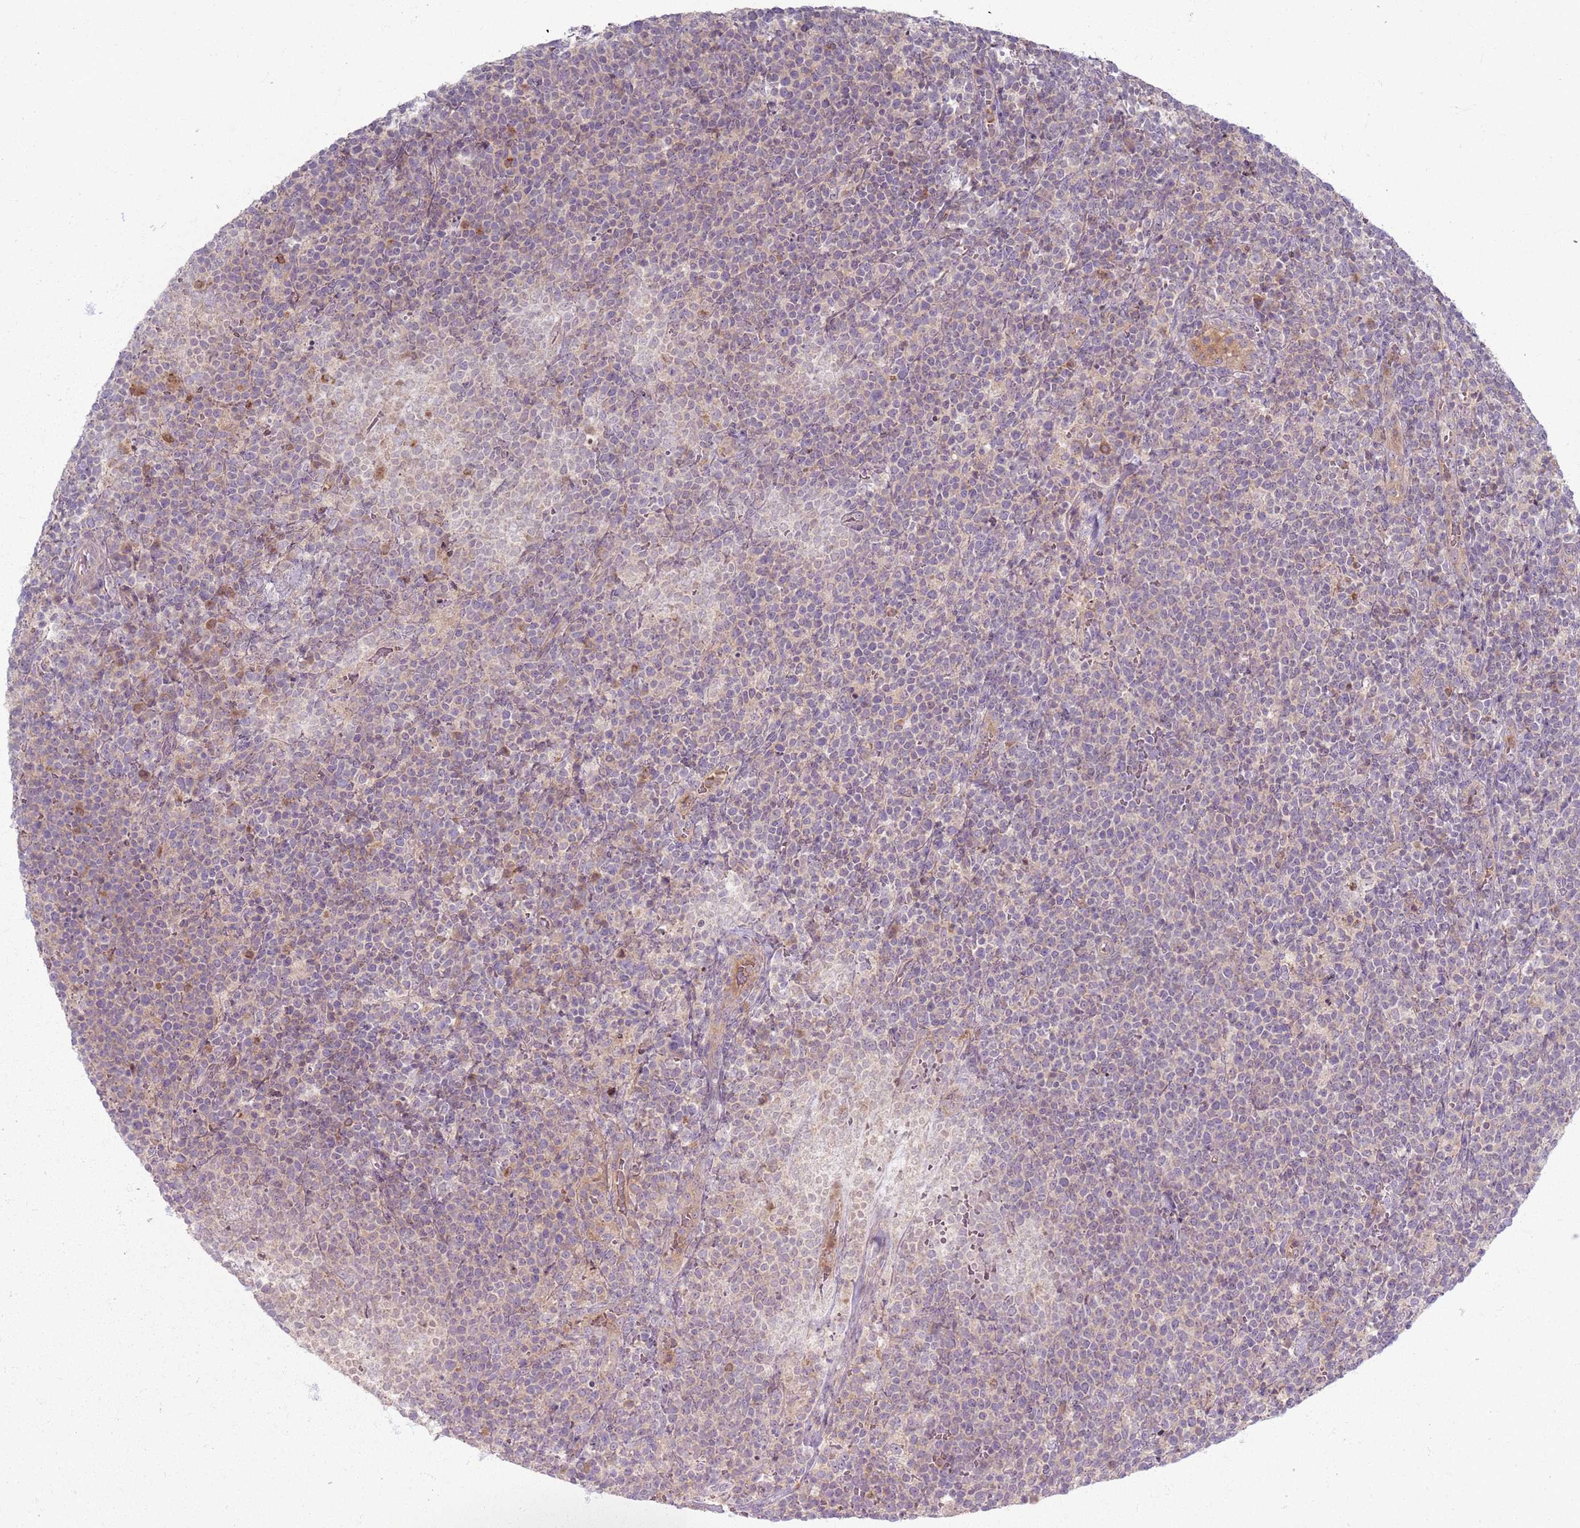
{"staining": {"intensity": "negative", "quantity": "none", "location": "none"}, "tissue": "lymphoma", "cell_type": "Tumor cells", "image_type": "cancer", "snomed": [{"axis": "morphology", "description": "Malignant lymphoma, non-Hodgkin's type, High grade"}, {"axis": "topography", "description": "Lymph node"}], "caption": "Lymphoma stained for a protein using IHC demonstrates no positivity tumor cells.", "gene": "ZDHHC2", "patient": {"sex": "male", "age": 61}}